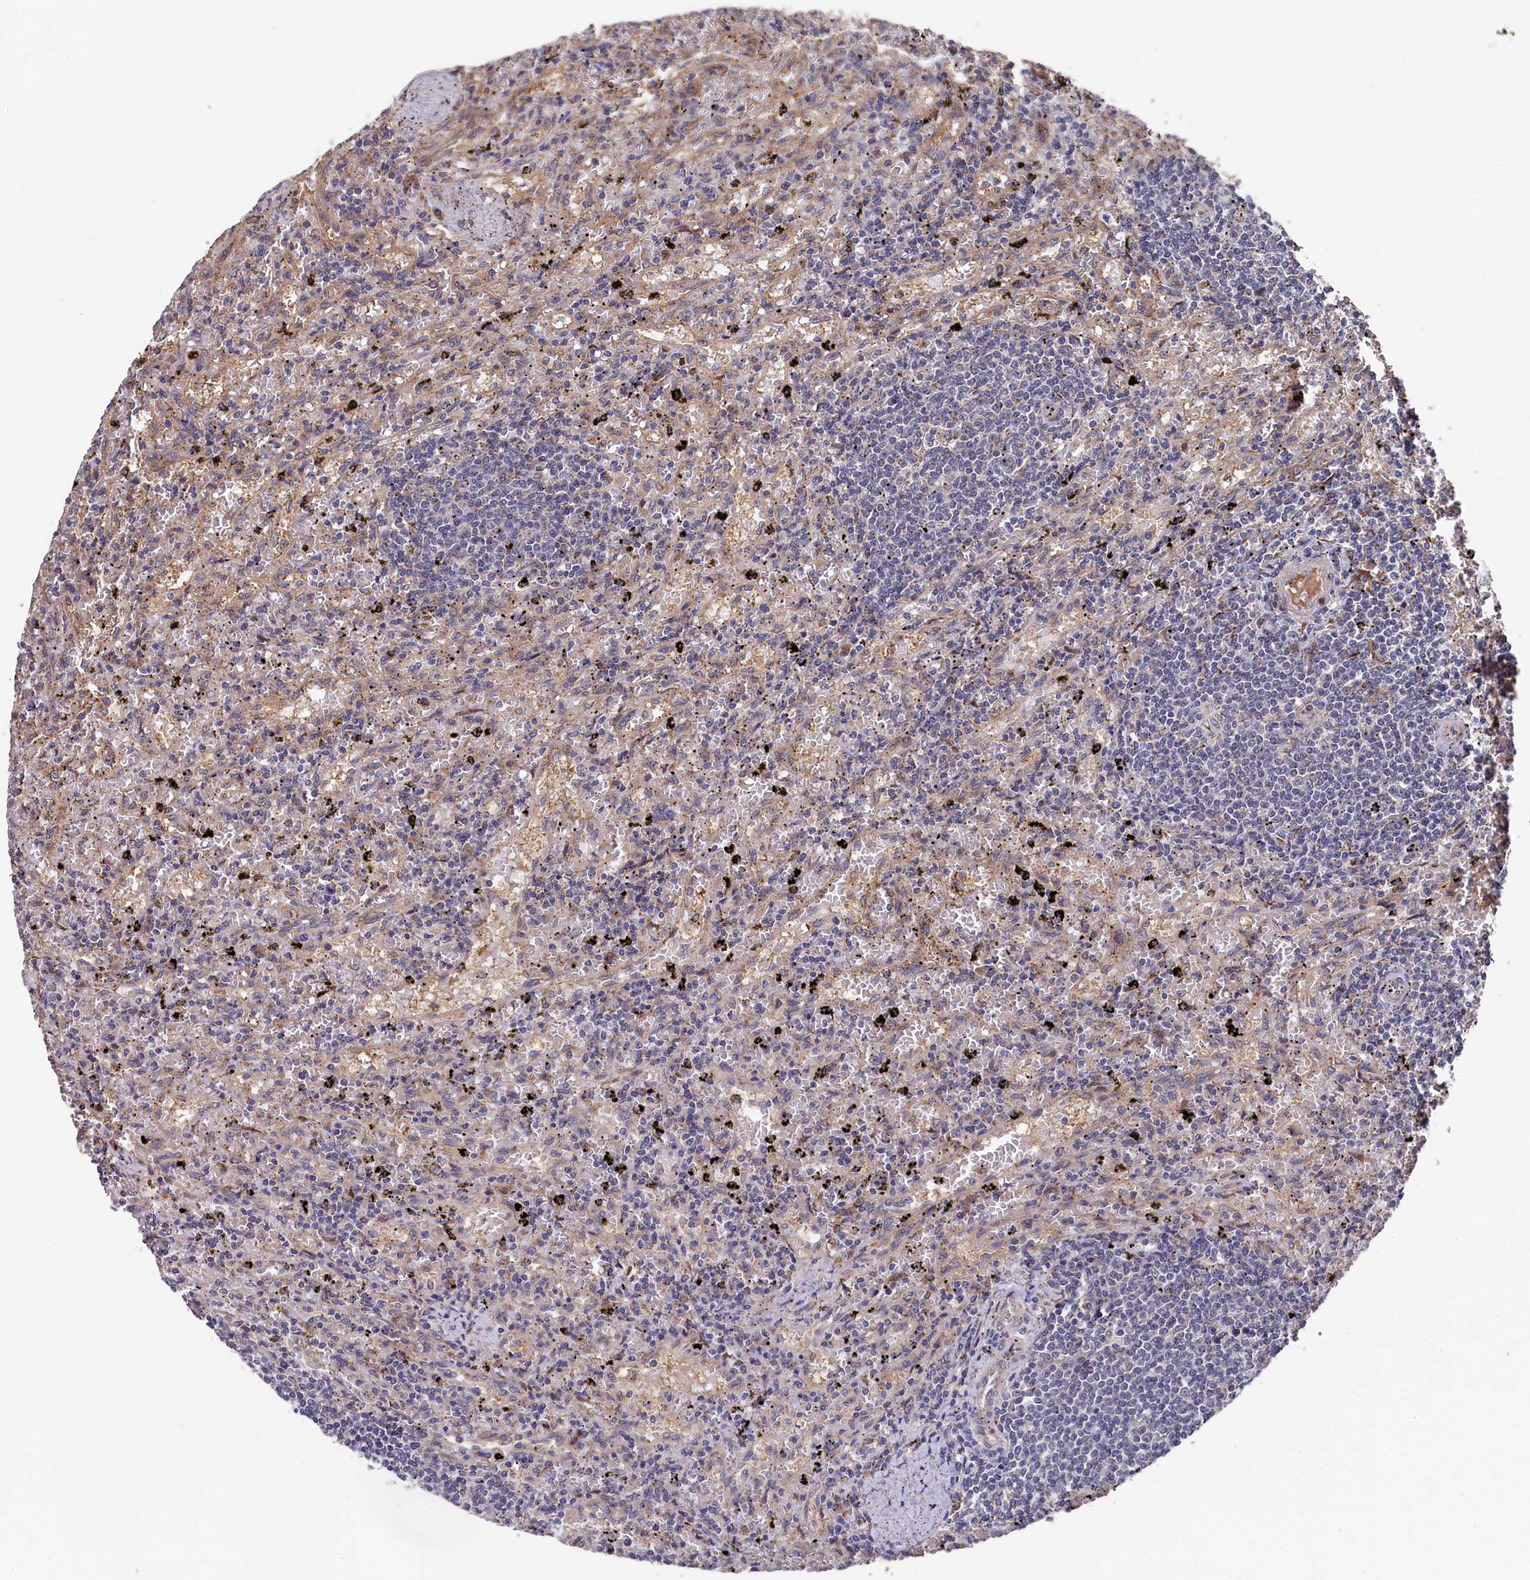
{"staining": {"intensity": "negative", "quantity": "none", "location": "none"}, "tissue": "lymphoma", "cell_type": "Tumor cells", "image_type": "cancer", "snomed": [{"axis": "morphology", "description": "Malignant lymphoma, non-Hodgkin's type, Low grade"}, {"axis": "topography", "description": "Spleen"}], "caption": "Tumor cells are negative for brown protein staining in lymphoma.", "gene": "SLC12A4", "patient": {"sex": "male", "age": 76}}